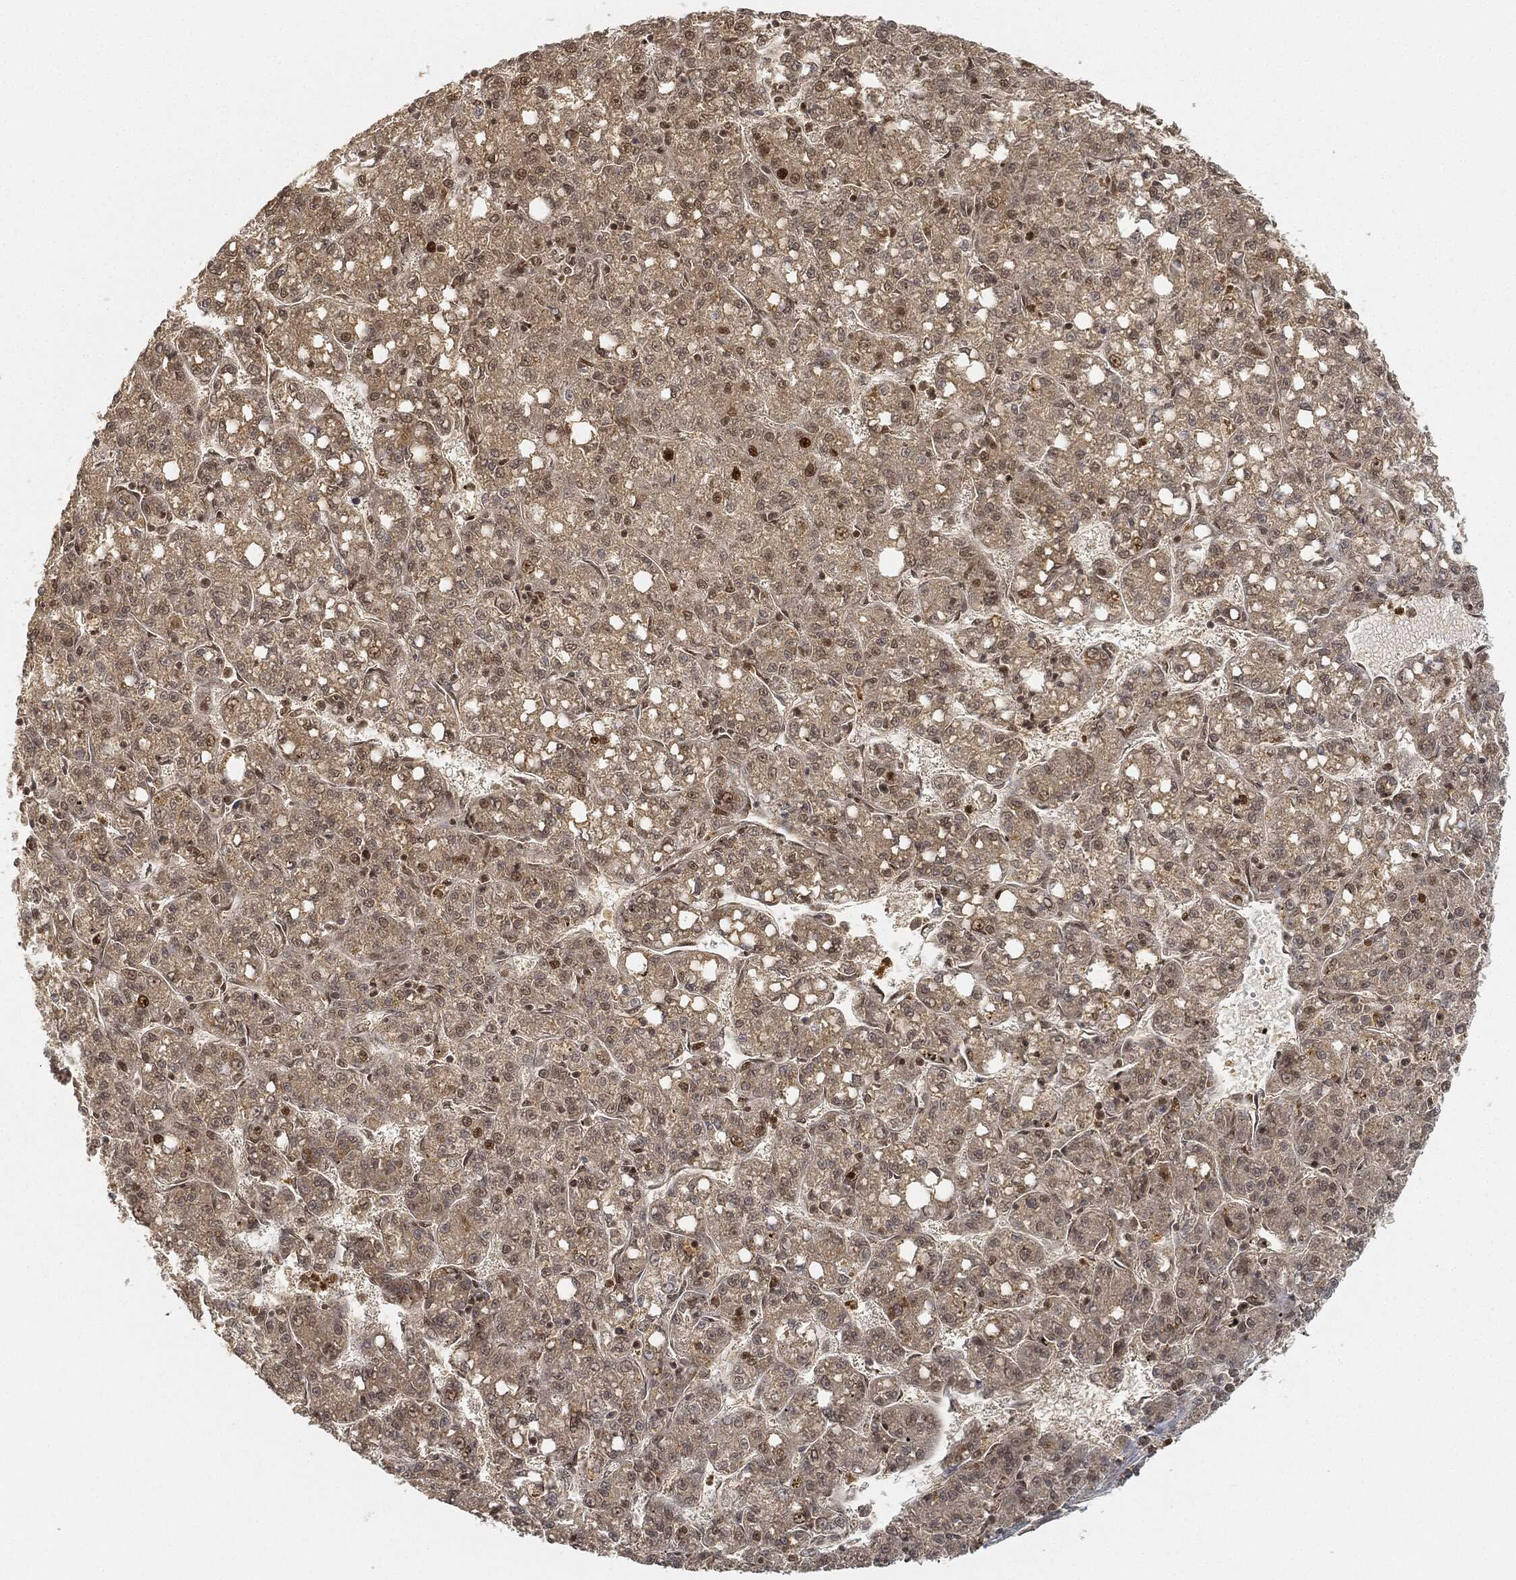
{"staining": {"intensity": "moderate", "quantity": "<25%", "location": "nuclear"}, "tissue": "liver cancer", "cell_type": "Tumor cells", "image_type": "cancer", "snomed": [{"axis": "morphology", "description": "Carcinoma, Hepatocellular, NOS"}, {"axis": "topography", "description": "Liver"}], "caption": "The histopathology image demonstrates staining of liver cancer (hepatocellular carcinoma), revealing moderate nuclear protein expression (brown color) within tumor cells. (Brightfield microscopy of DAB IHC at high magnification).", "gene": "CIB1", "patient": {"sex": "female", "age": 65}}